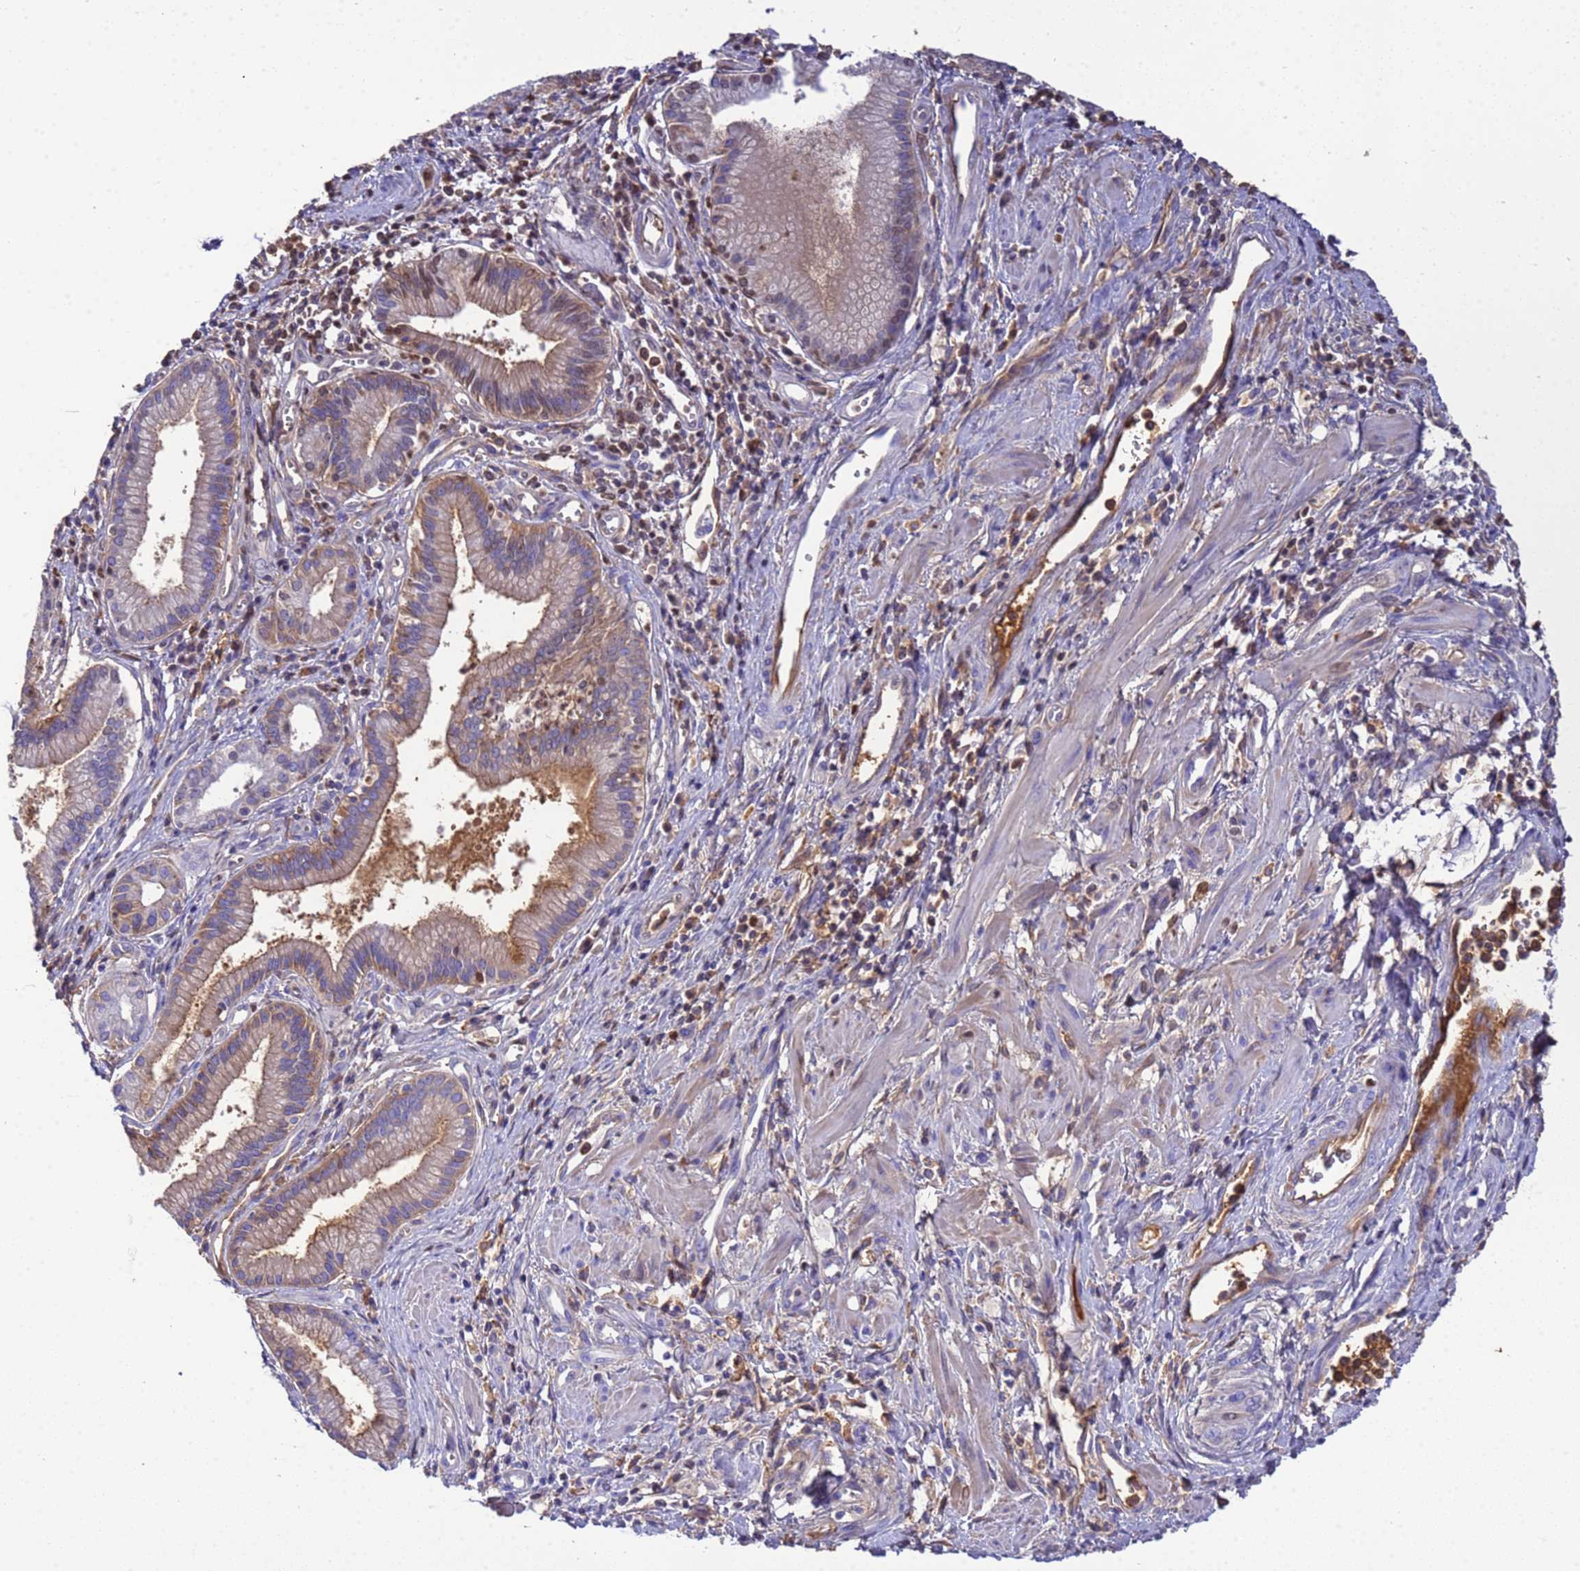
{"staining": {"intensity": "moderate", "quantity": "<25%", "location": "cytoplasmic/membranous,nuclear"}, "tissue": "pancreatic cancer", "cell_type": "Tumor cells", "image_type": "cancer", "snomed": [{"axis": "morphology", "description": "Adenocarcinoma, NOS"}, {"axis": "topography", "description": "Pancreas"}], "caption": "This micrograph shows immunohistochemistry staining of pancreatic cancer, with low moderate cytoplasmic/membranous and nuclear expression in about <25% of tumor cells.", "gene": "H1-7", "patient": {"sex": "male", "age": 78}}